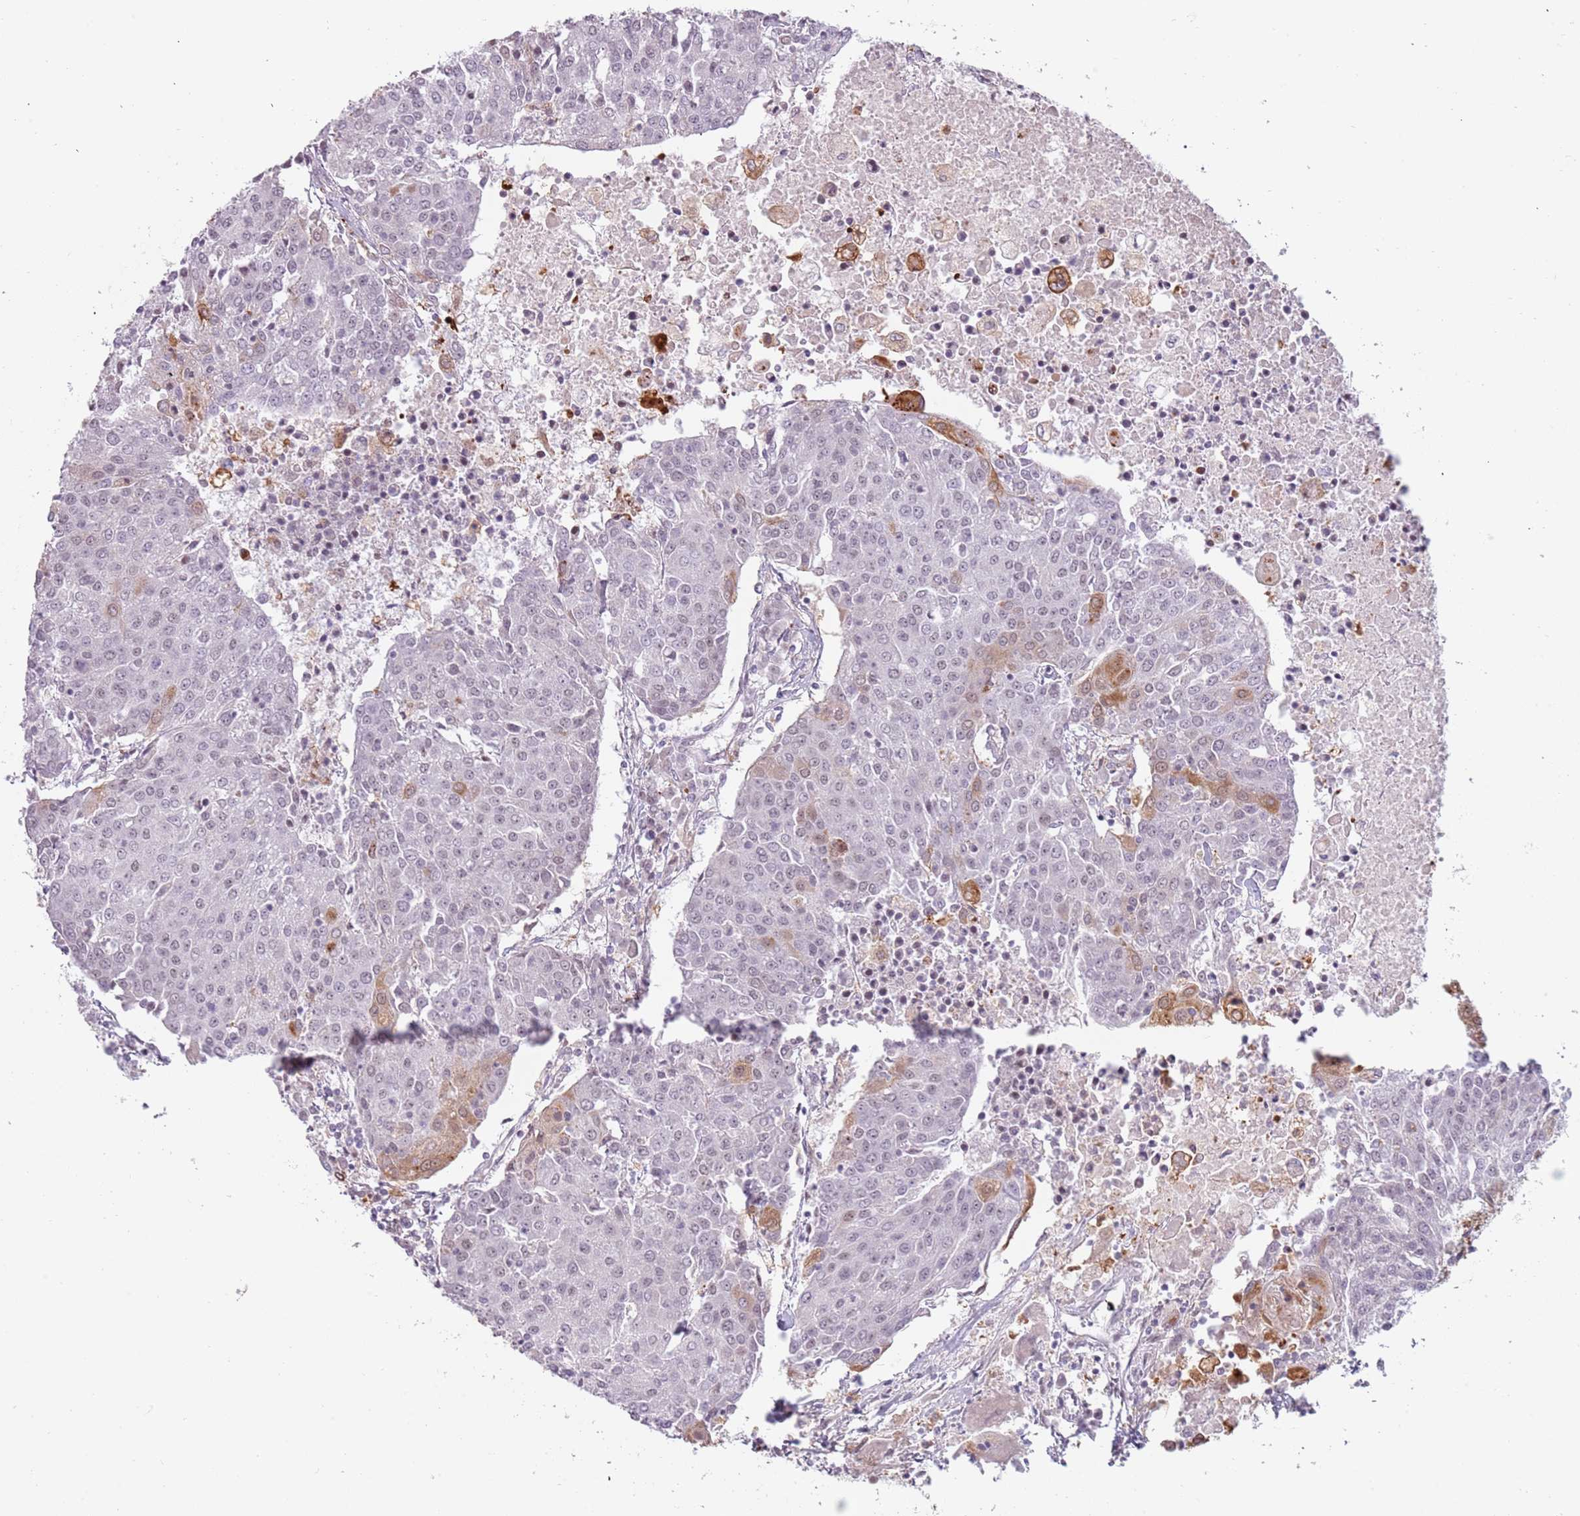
{"staining": {"intensity": "moderate", "quantity": "<25%", "location": "cytoplasmic/membranous"}, "tissue": "urothelial cancer", "cell_type": "Tumor cells", "image_type": "cancer", "snomed": [{"axis": "morphology", "description": "Urothelial carcinoma, High grade"}, {"axis": "topography", "description": "Urinary bladder"}], "caption": "Urothelial cancer tissue reveals moderate cytoplasmic/membranous expression in about <25% of tumor cells Using DAB (3,3'-diaminobenzidine) (brown) and hematoxylin (blue) stains, captured at high magnification using brightfield microscopy.", "gene": "REXO4", "patient": {"sex": "female", "age": 85}}